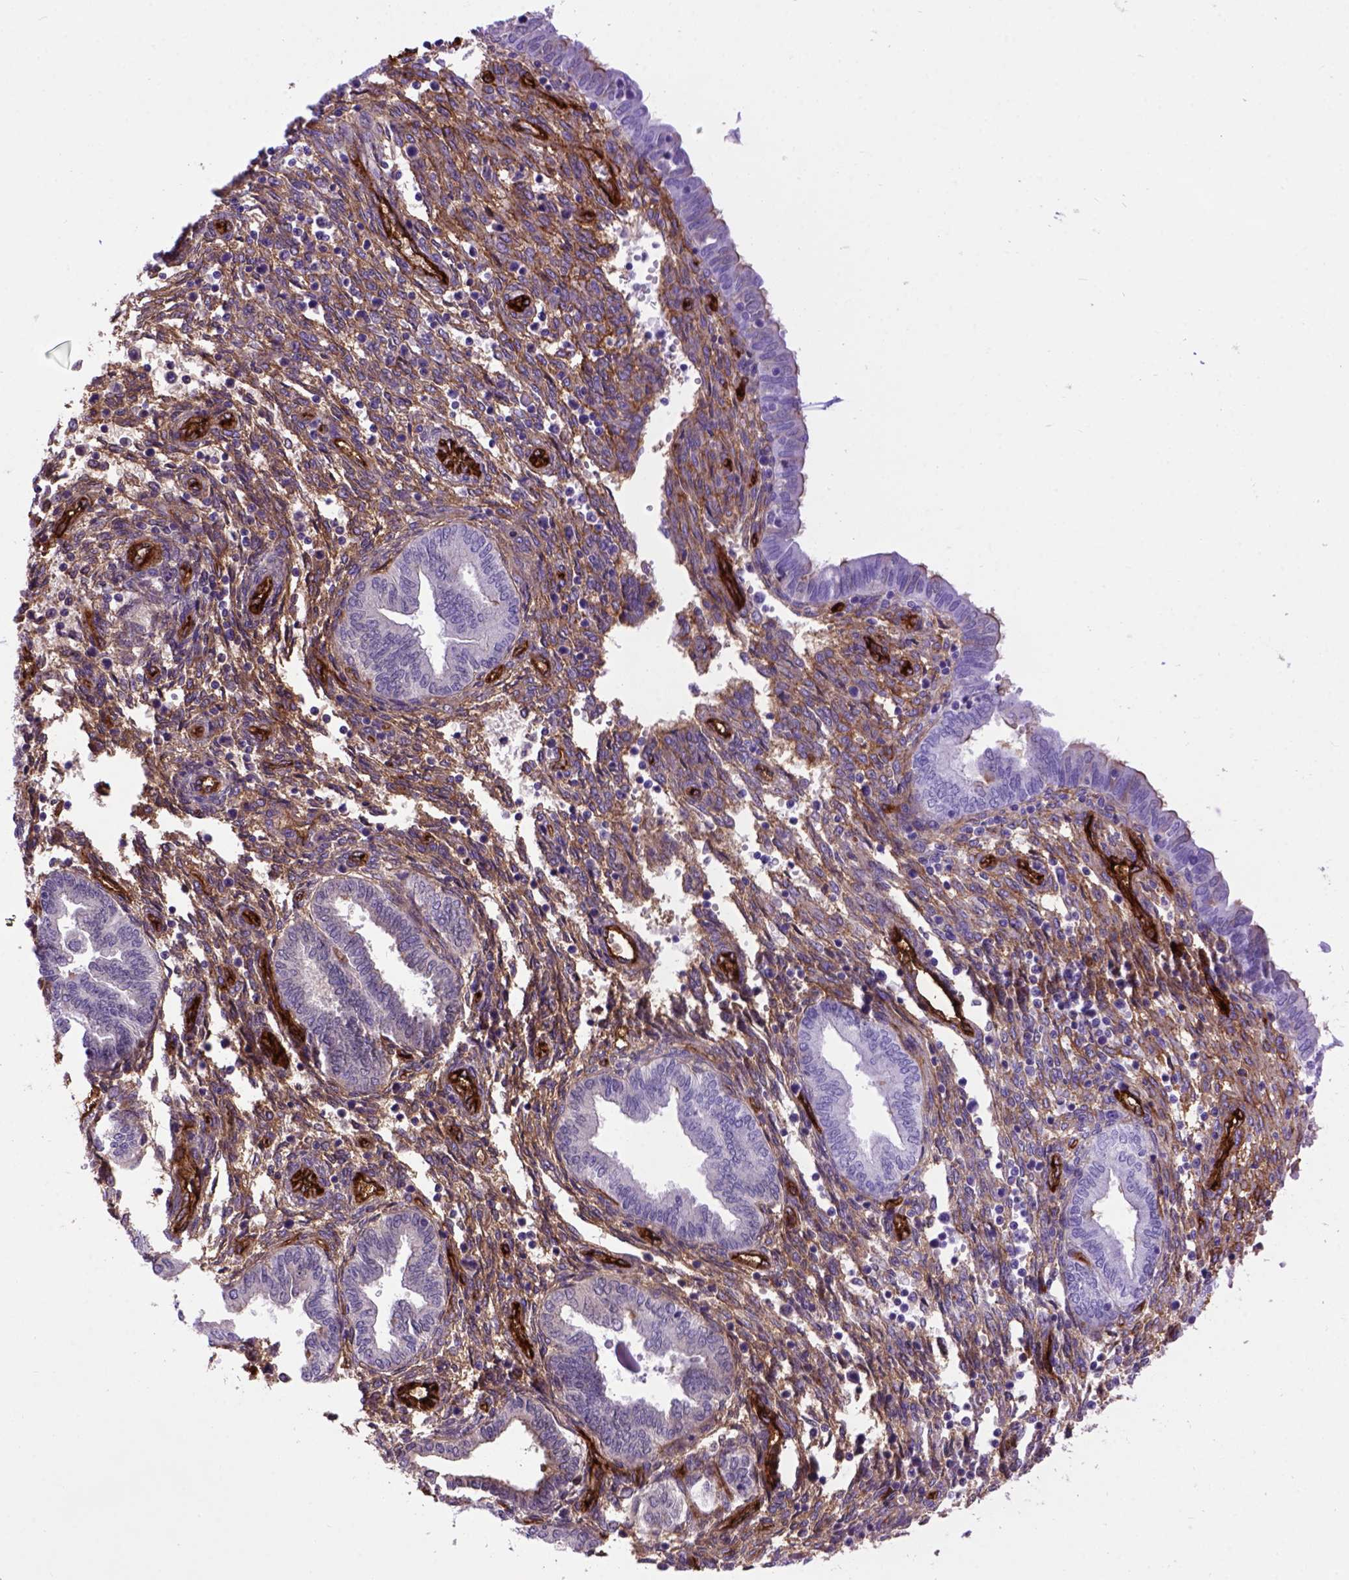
{"staining": {"intensity": "negative", "quantity": "none", "location": "none"}, "tissue": "endometrium", "cell_type": "Cells in endometrial stroma", "image_type": "normal", "snomed": [{"axis": "morphology", "description": "Normal tissue, NOS"}, {"axis": "topography", "description": "Endometrium"}], "caption": "This photomicrograph is of benign endometrium stained with immunohistochemistry to label a protein in brown with the nuclei are counter-stained blue. There is no expression in cells in endometrial stroma.", "gene": "ENG", "patient": {"sex": "female", "age": 42}}